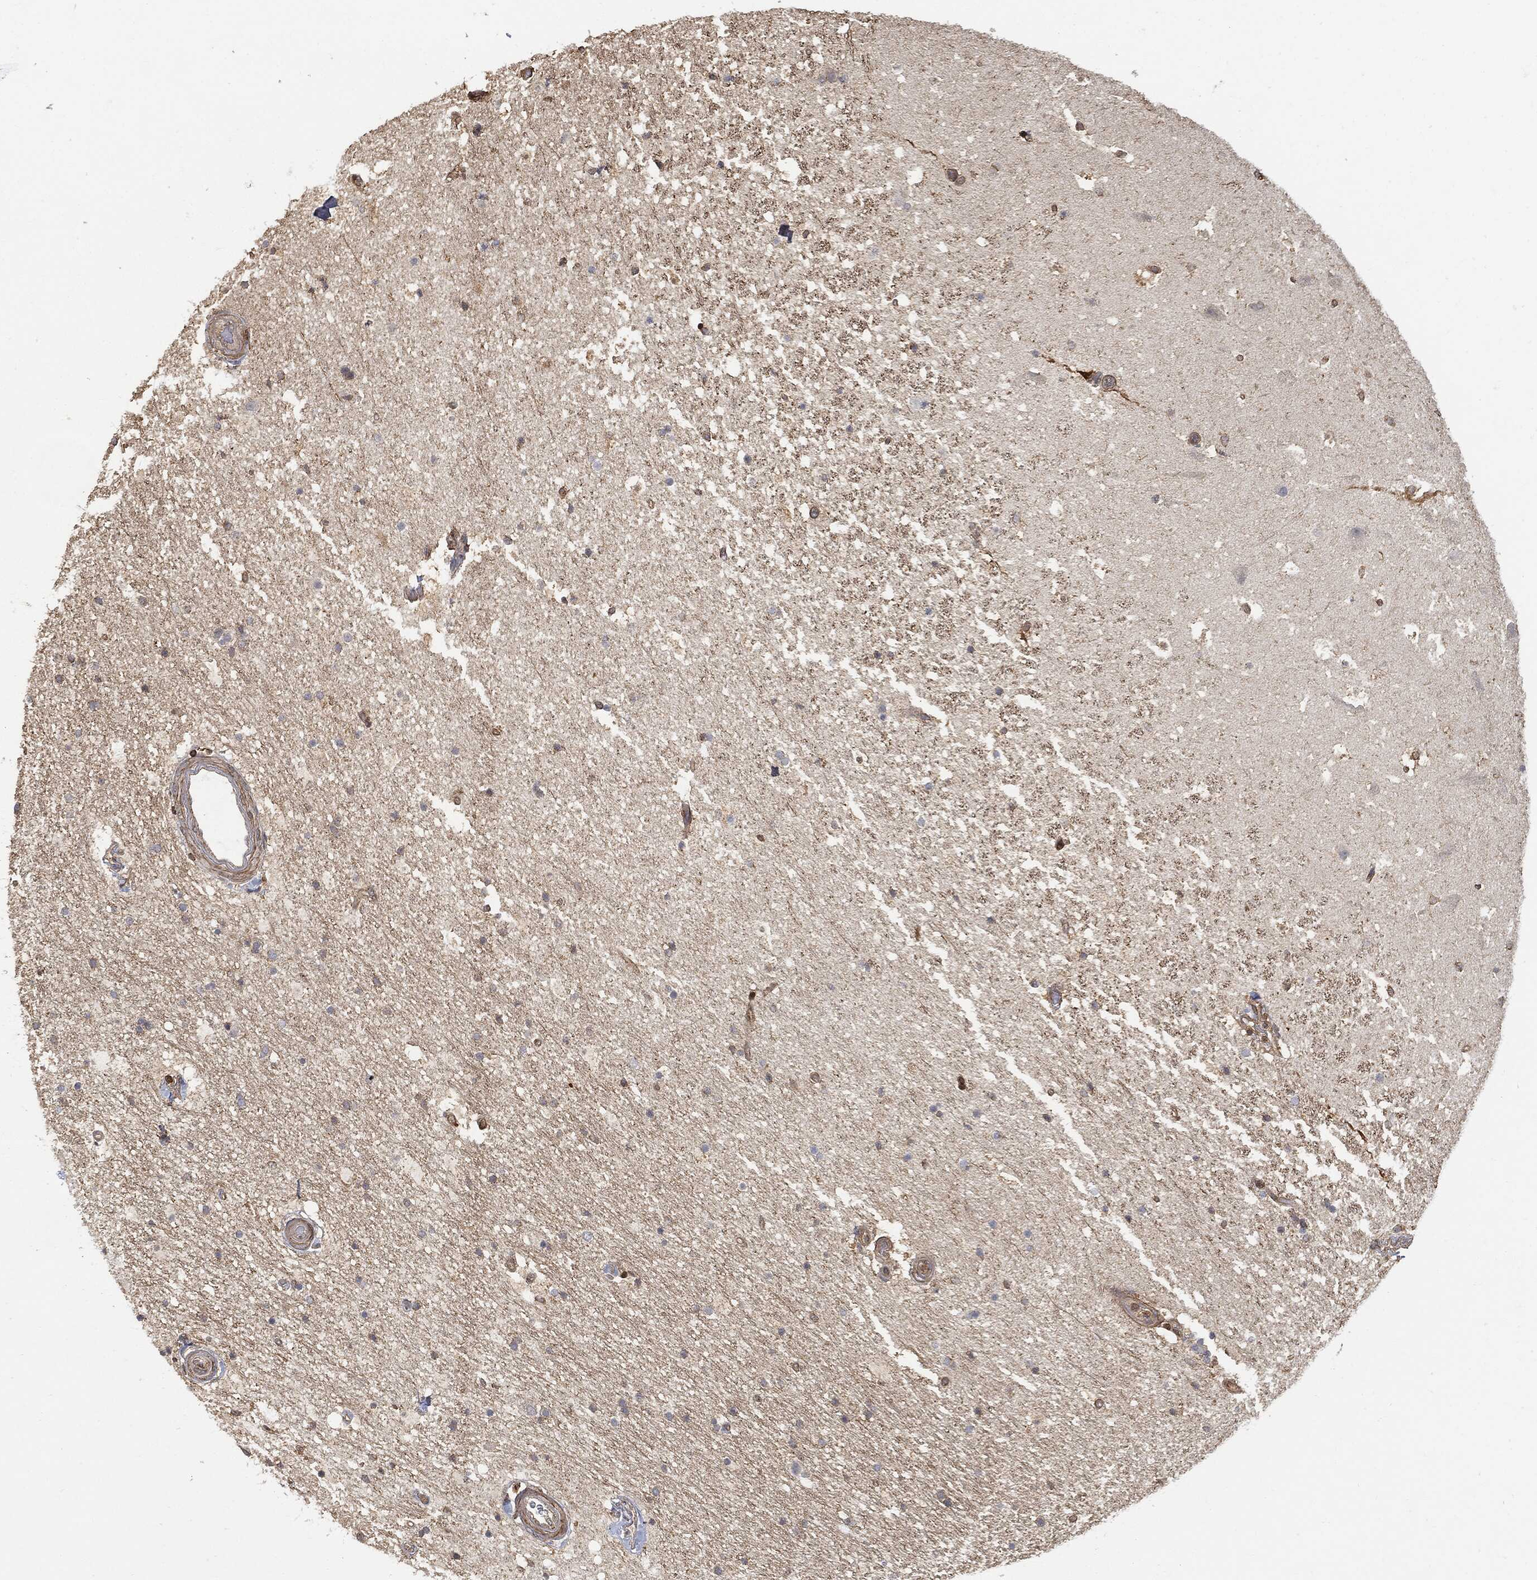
{"staining": {"intensity": "strong", "quantity": "<25%", "location": "cytoplasmic/membranous"}, "tissue": "hippocampus", "cell_type": "Glial cells", "image_type": "normal", "snomed": [{"axis": "morphology", "description": "Normal tissue, NOS"}, {"axis": "topography", "description": "Hippocampus"}], "caption": "Approximately <25% of glial cells in unremarkable hippocampus reveal strong cytoplasmic/membranous protein positivity as visualized by brown immunohistochemical staining.", "gene": "PSMB10", "patient": {"sex": "male", "age": 51}}